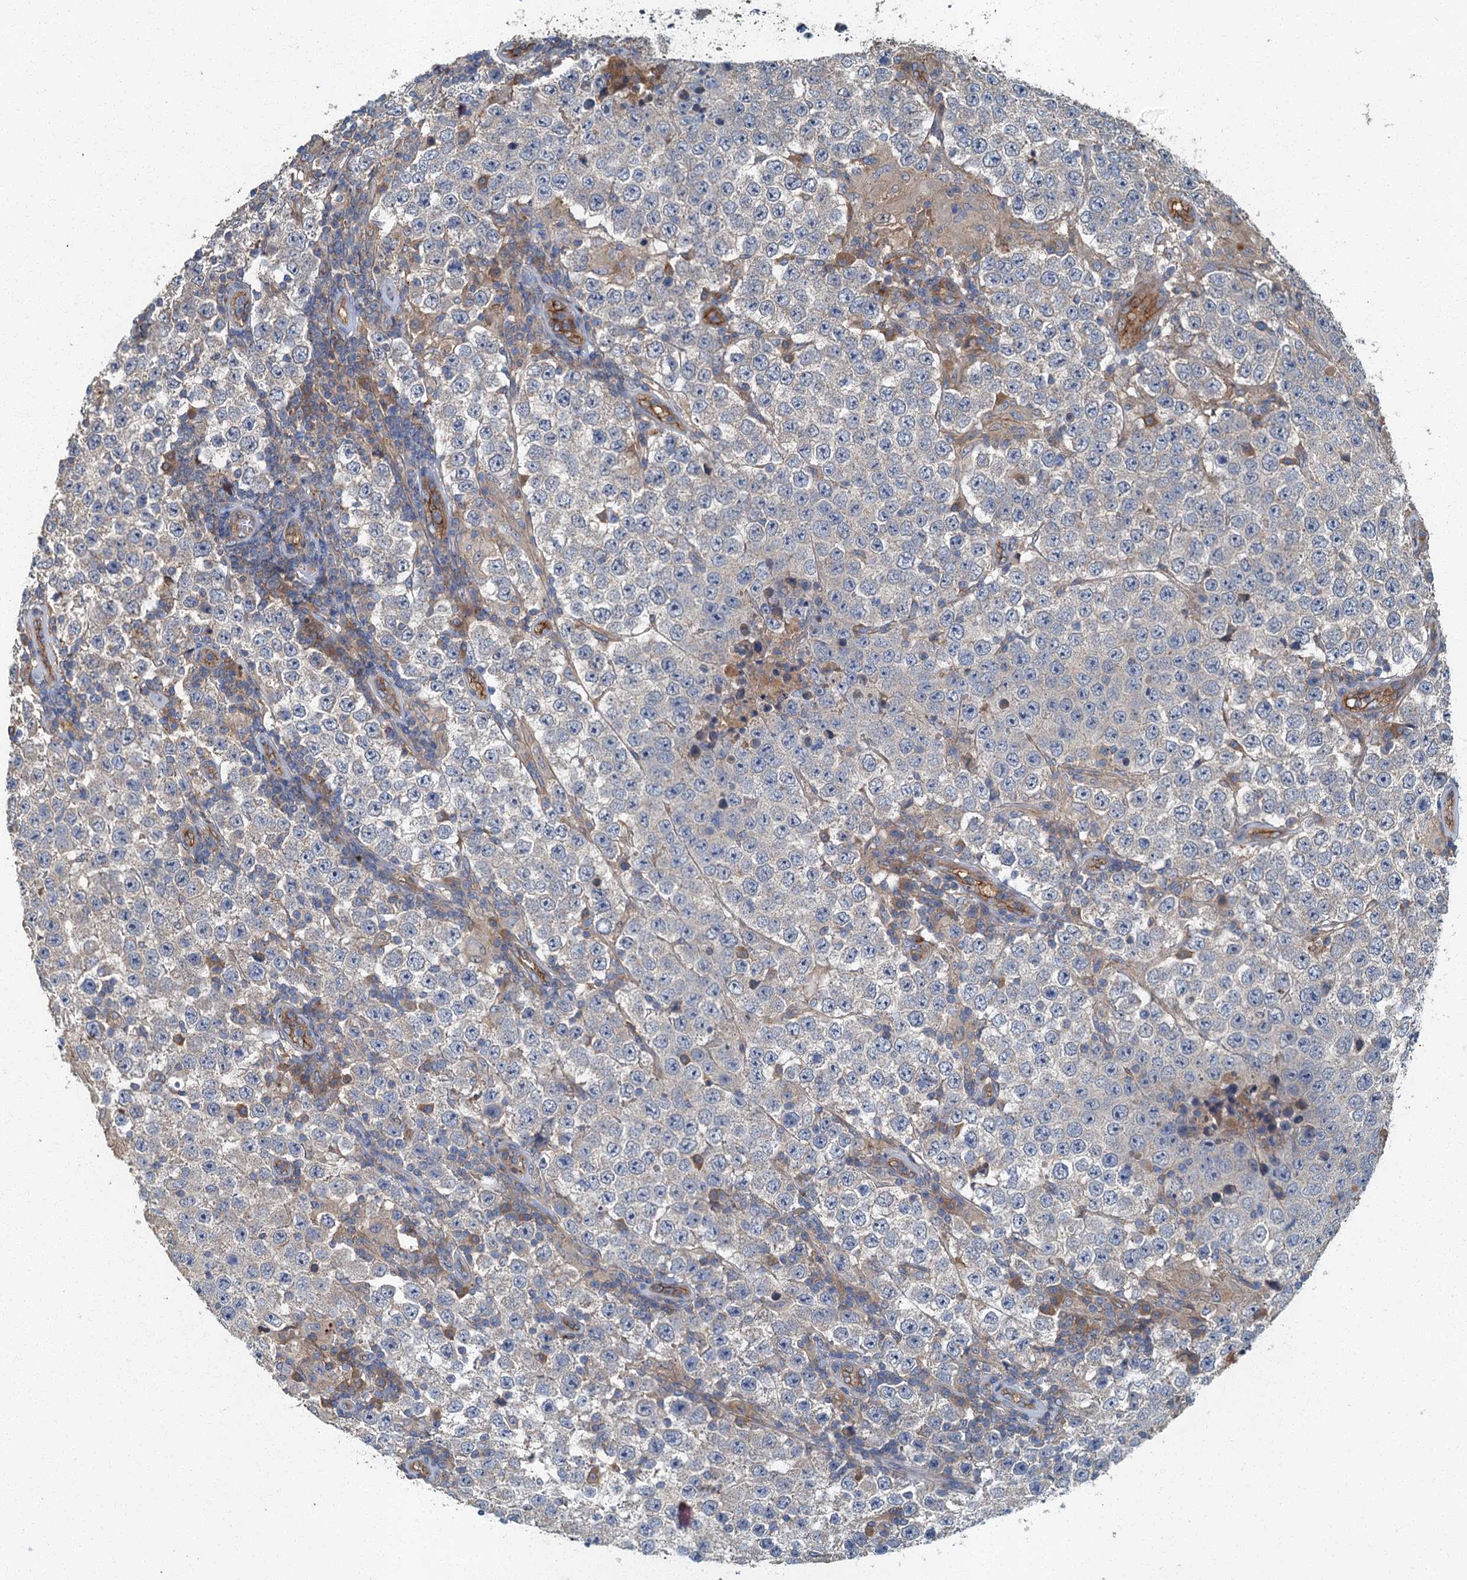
{"staining": {"intensity": "negative", "quantity": "none", "location": "none"}, "tissue": "testis cancer", "cell_type": "Tumor cells", "image_type": "cancer", "snomed": [{"axis": "morphology", "description": "Normal tissue, NOS"}, {"axis": "morphology", "description": "Urothelial carcinoma, High grade"}, {"axis": "morphology", "description": "Seminoma, NOS"}, {"axis": "morphology", "description": "Carcinoma, Embryonal, NOS"}, {"axis": "topography", "description": "Urinary bladder"}, {"axis": "topography", "description": "Testis"}], "caption": "A micrograph of testis seminoma stained for a protein shows no brown staining in tumor cells.", "gene": "ARL11", "patient": {"sex": "male", "age": 41}}